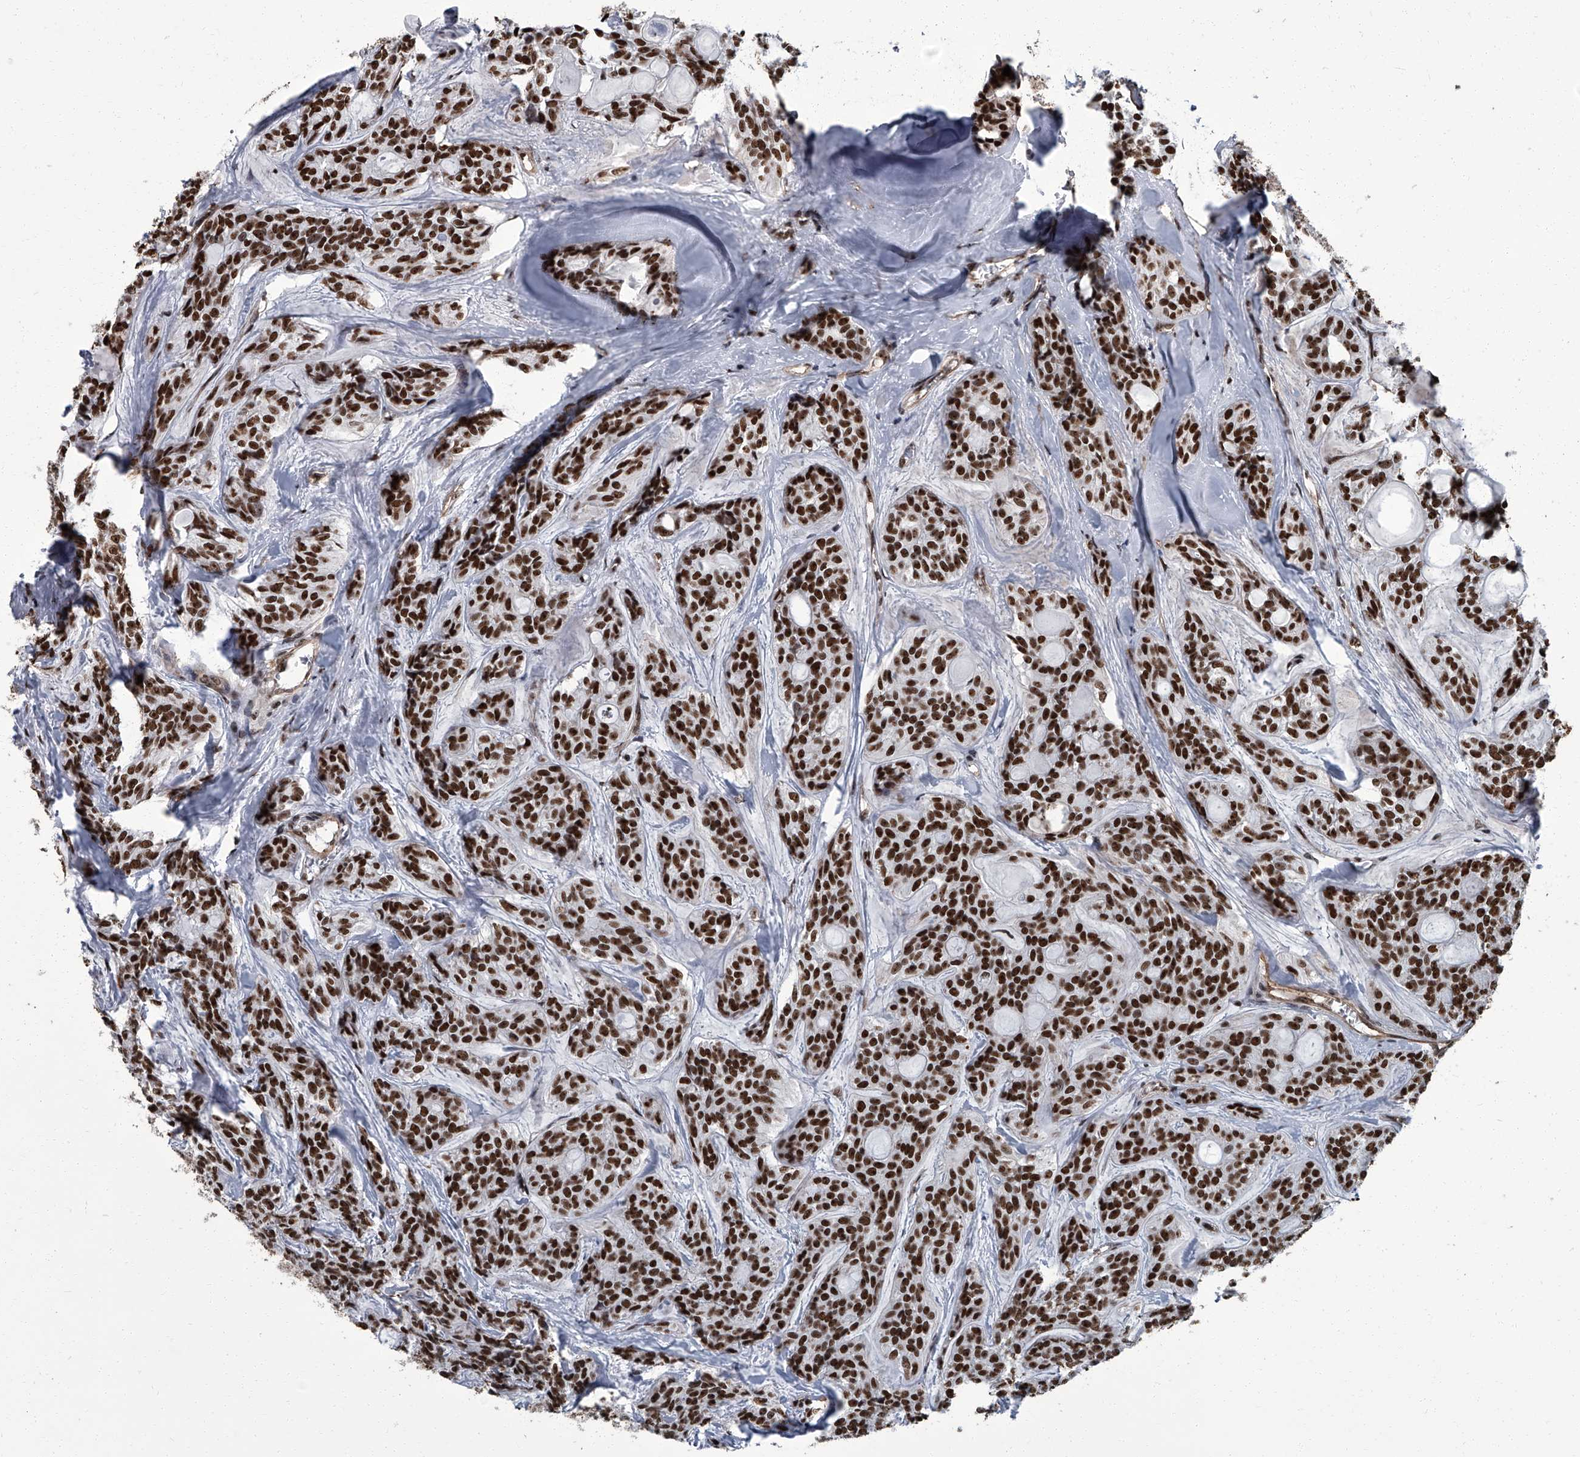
{"staining": {"intensity": "strong", "quantity": ">75%", "location": "nuclear"}, "tissue": "head and neck cancer", "cell_type": "Tumor cells", "image_type": "cancer", "snomed": [{"axis": "morphology", "description": "Adenocarcinoma, NOS"}, {"axis": "topography", "description": "Head-Neck"}], "caption": "Brown immunohistochemical staining in human head and neck adenocarcinoma exhibits strong nuclear positivity in approximately >75% of tumor cells.", "gene": "ZNF518B", "patient": {"sex": "male", "age": 66}}